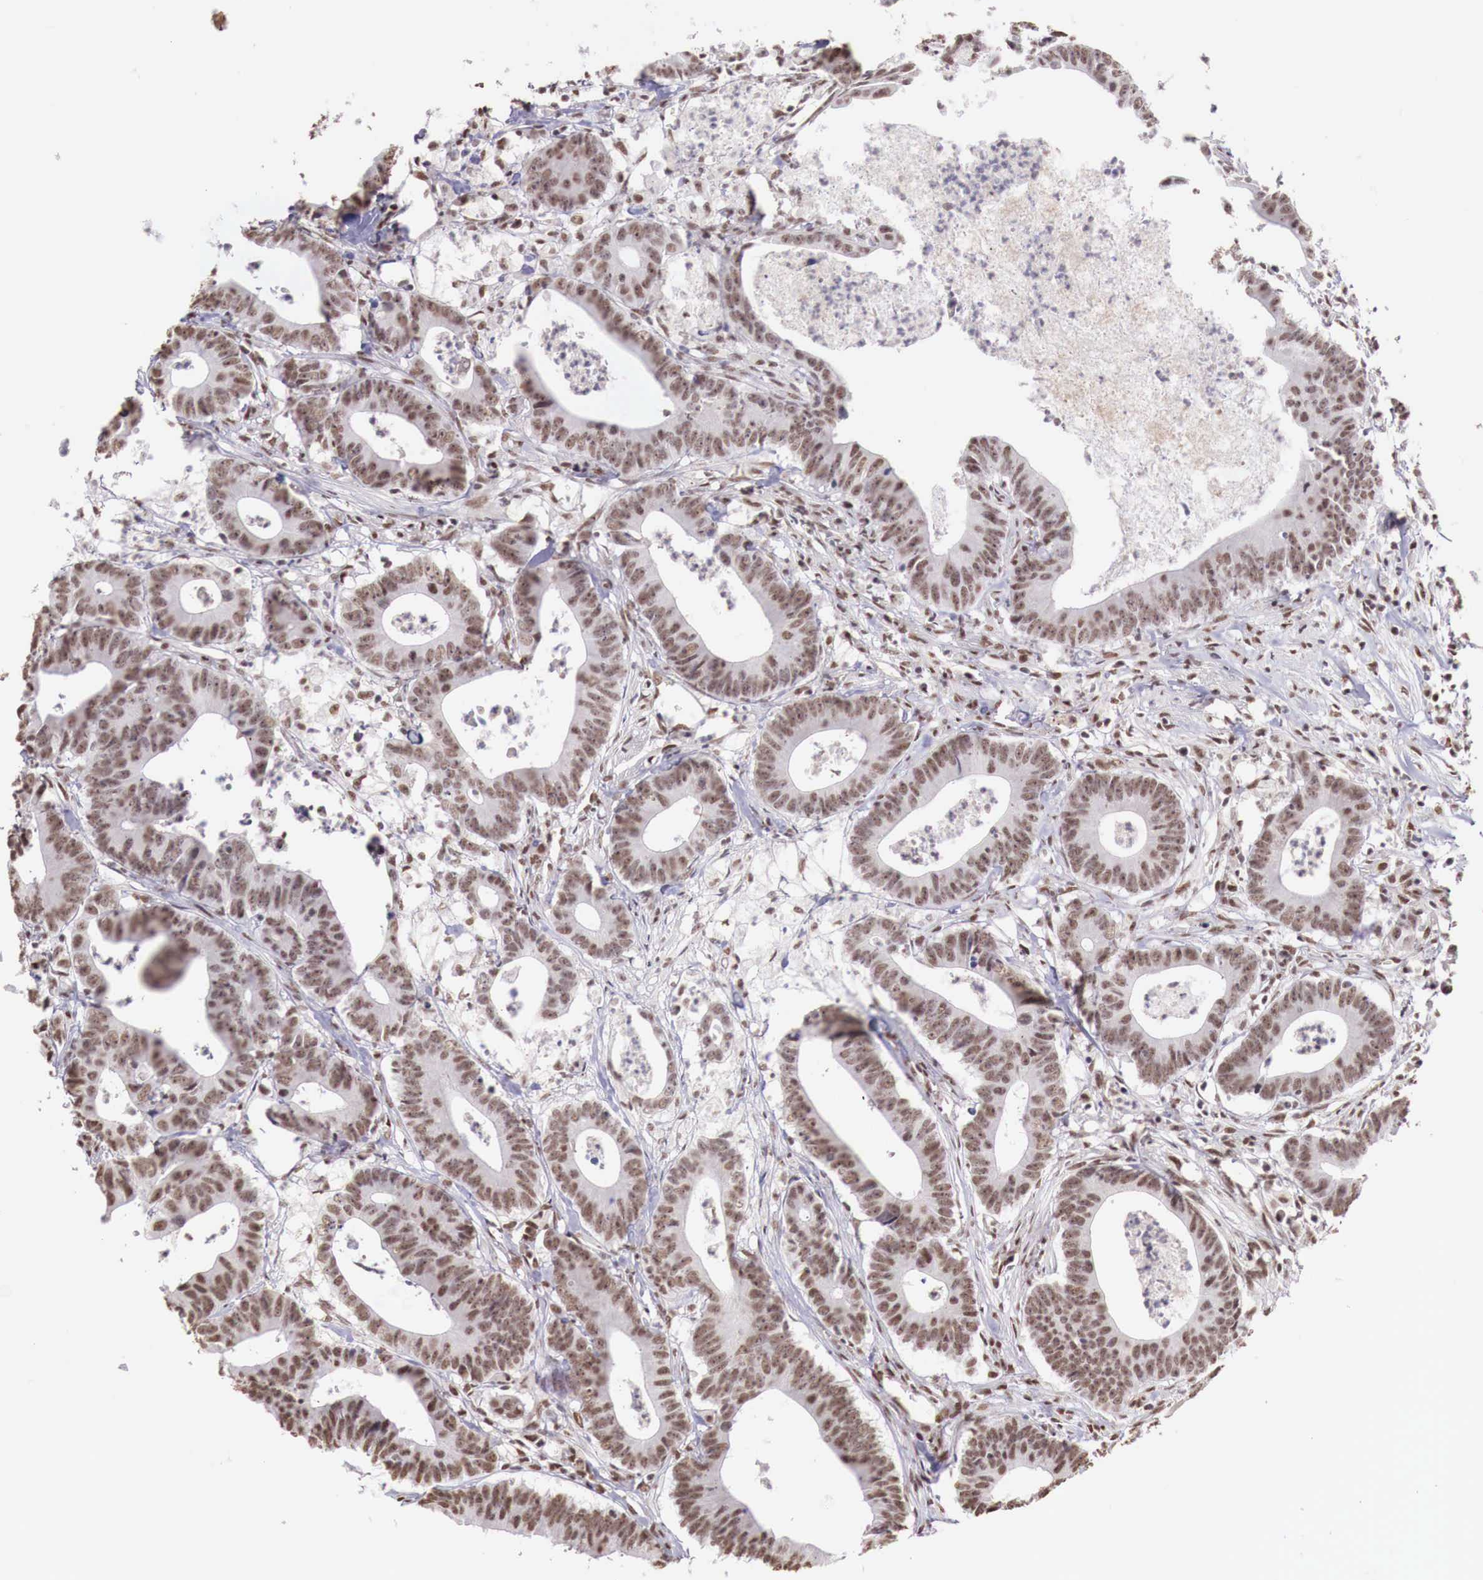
{"staining": {"intensity": "moderate", "quantity": "25%-75%", "location": "nuclear"}, "tissue": "colorectal cancer", "cell_type": "Tumor cells", "image_type": "cancer", "snomed": [{"axis": "morphology", "description": "Adenocarcinoma, NOS"}, {"axis": "topography", "description": "Colon"}], "caption": "Immunohistochemistry (IHC) image of neoplastic tissue: adenocarcinoma (colorectal) stained using immunohistochemistry (IHC) displays medium levels of moderate protein expression localized specifically in the nuclear of tumor cells, appearing as a nuclear brown color.", "gene": "FOXP2", "patient": {"sex": "male", "age": 55}}